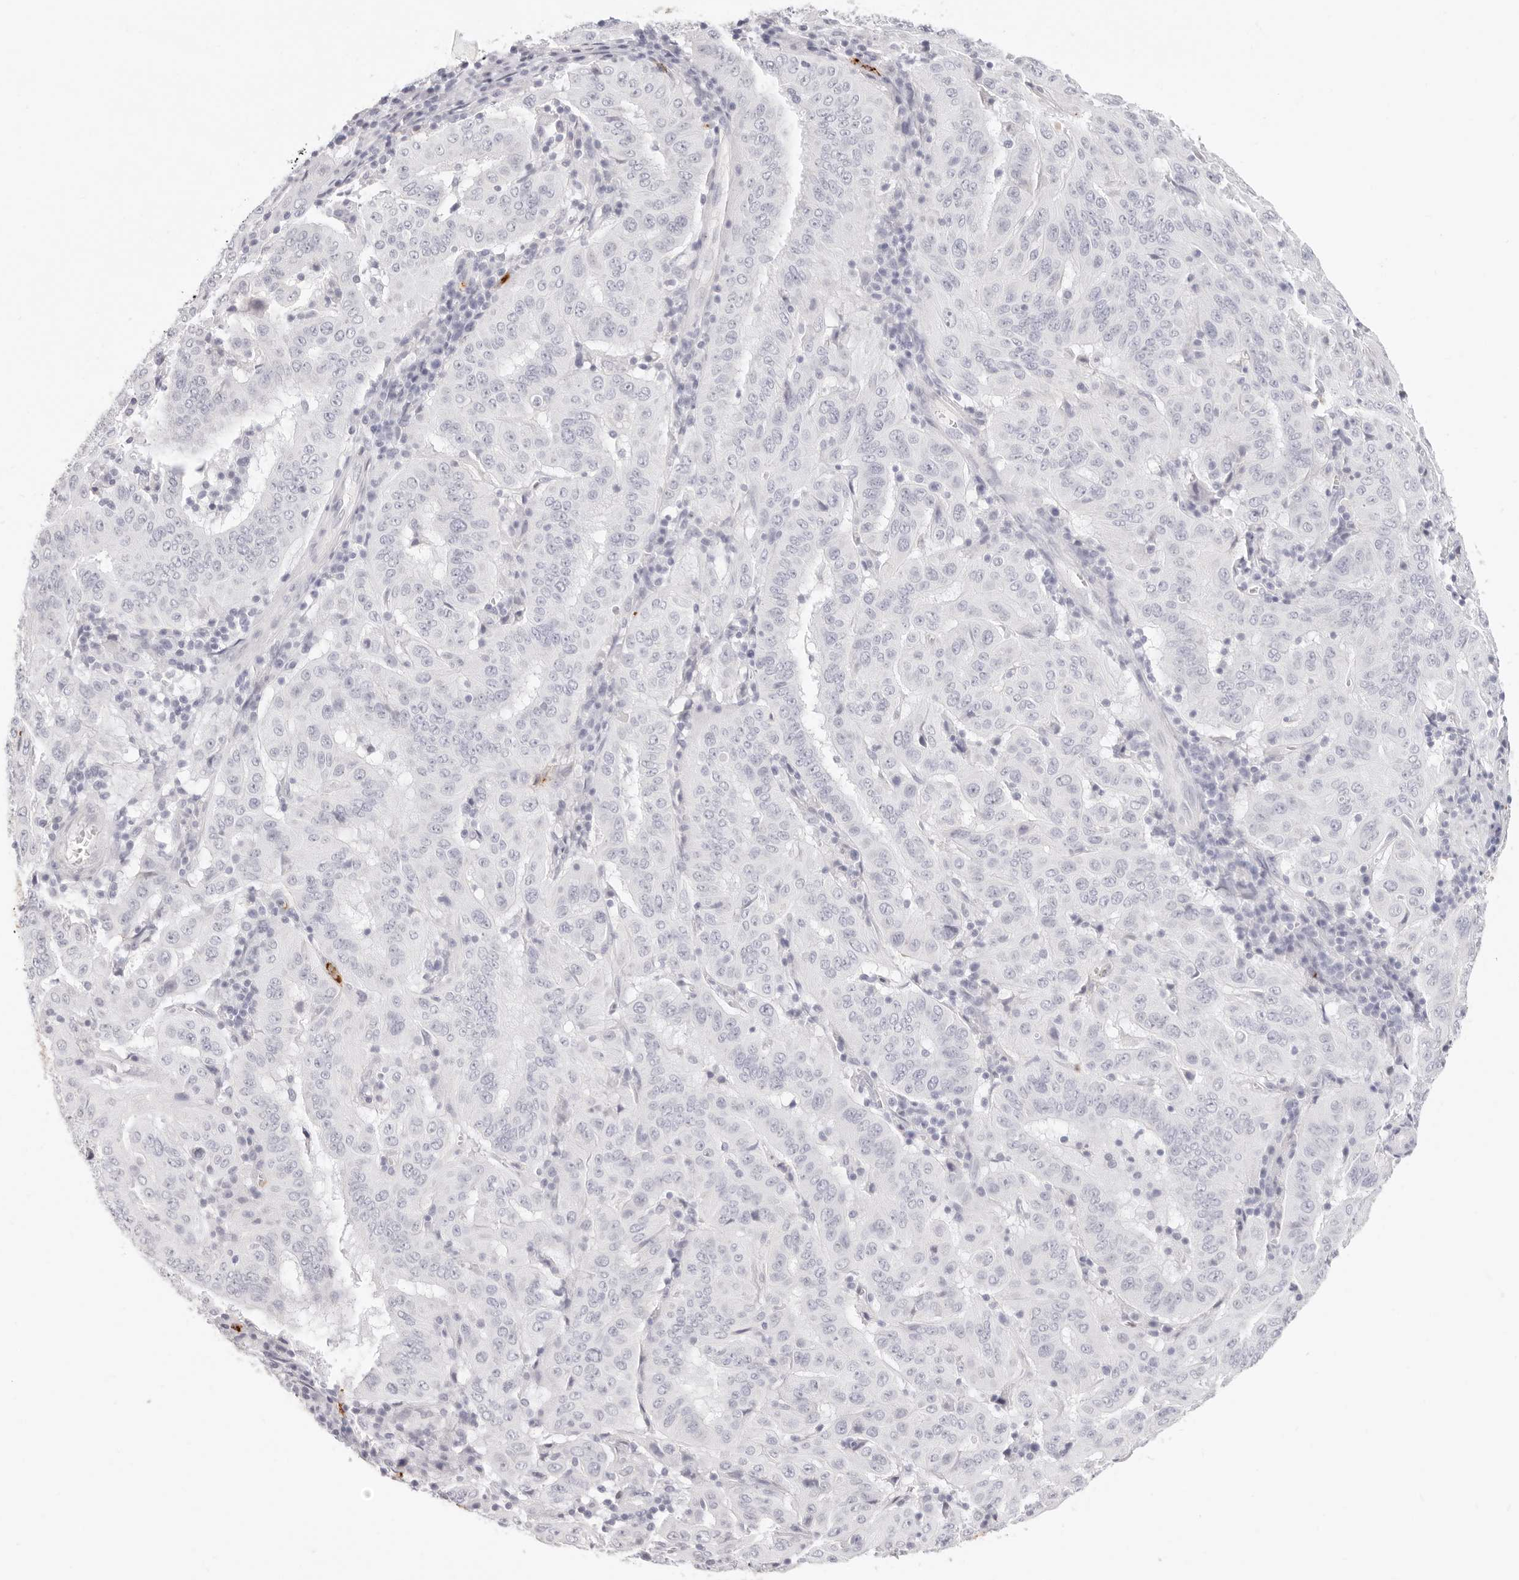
{"staining": {"intensity": "negative", "quantity": "none", "location": "none"}, "tissue": "pancreatic cancer", "cell_type": "Tumor cells", "image_type": "cancer", "snomed": [{"axis": "morphology", "description": "Adenocarcinoma, NOS"}, {"axis": "topography", "description": "Pancreas"}], "caption": "High power microscopy photomicrograph of an immunohistochemistry micrograph of pancreatic cancer (adenocarcinoma), revealing no significant positivity in tumor cells. (Stains: DAB IHC with hematoxylin counter stain, Microscopy: brightfield microscopy at high magnification).", "gene": "CAMP", "patient": {"sex": "male", "age": 63}}